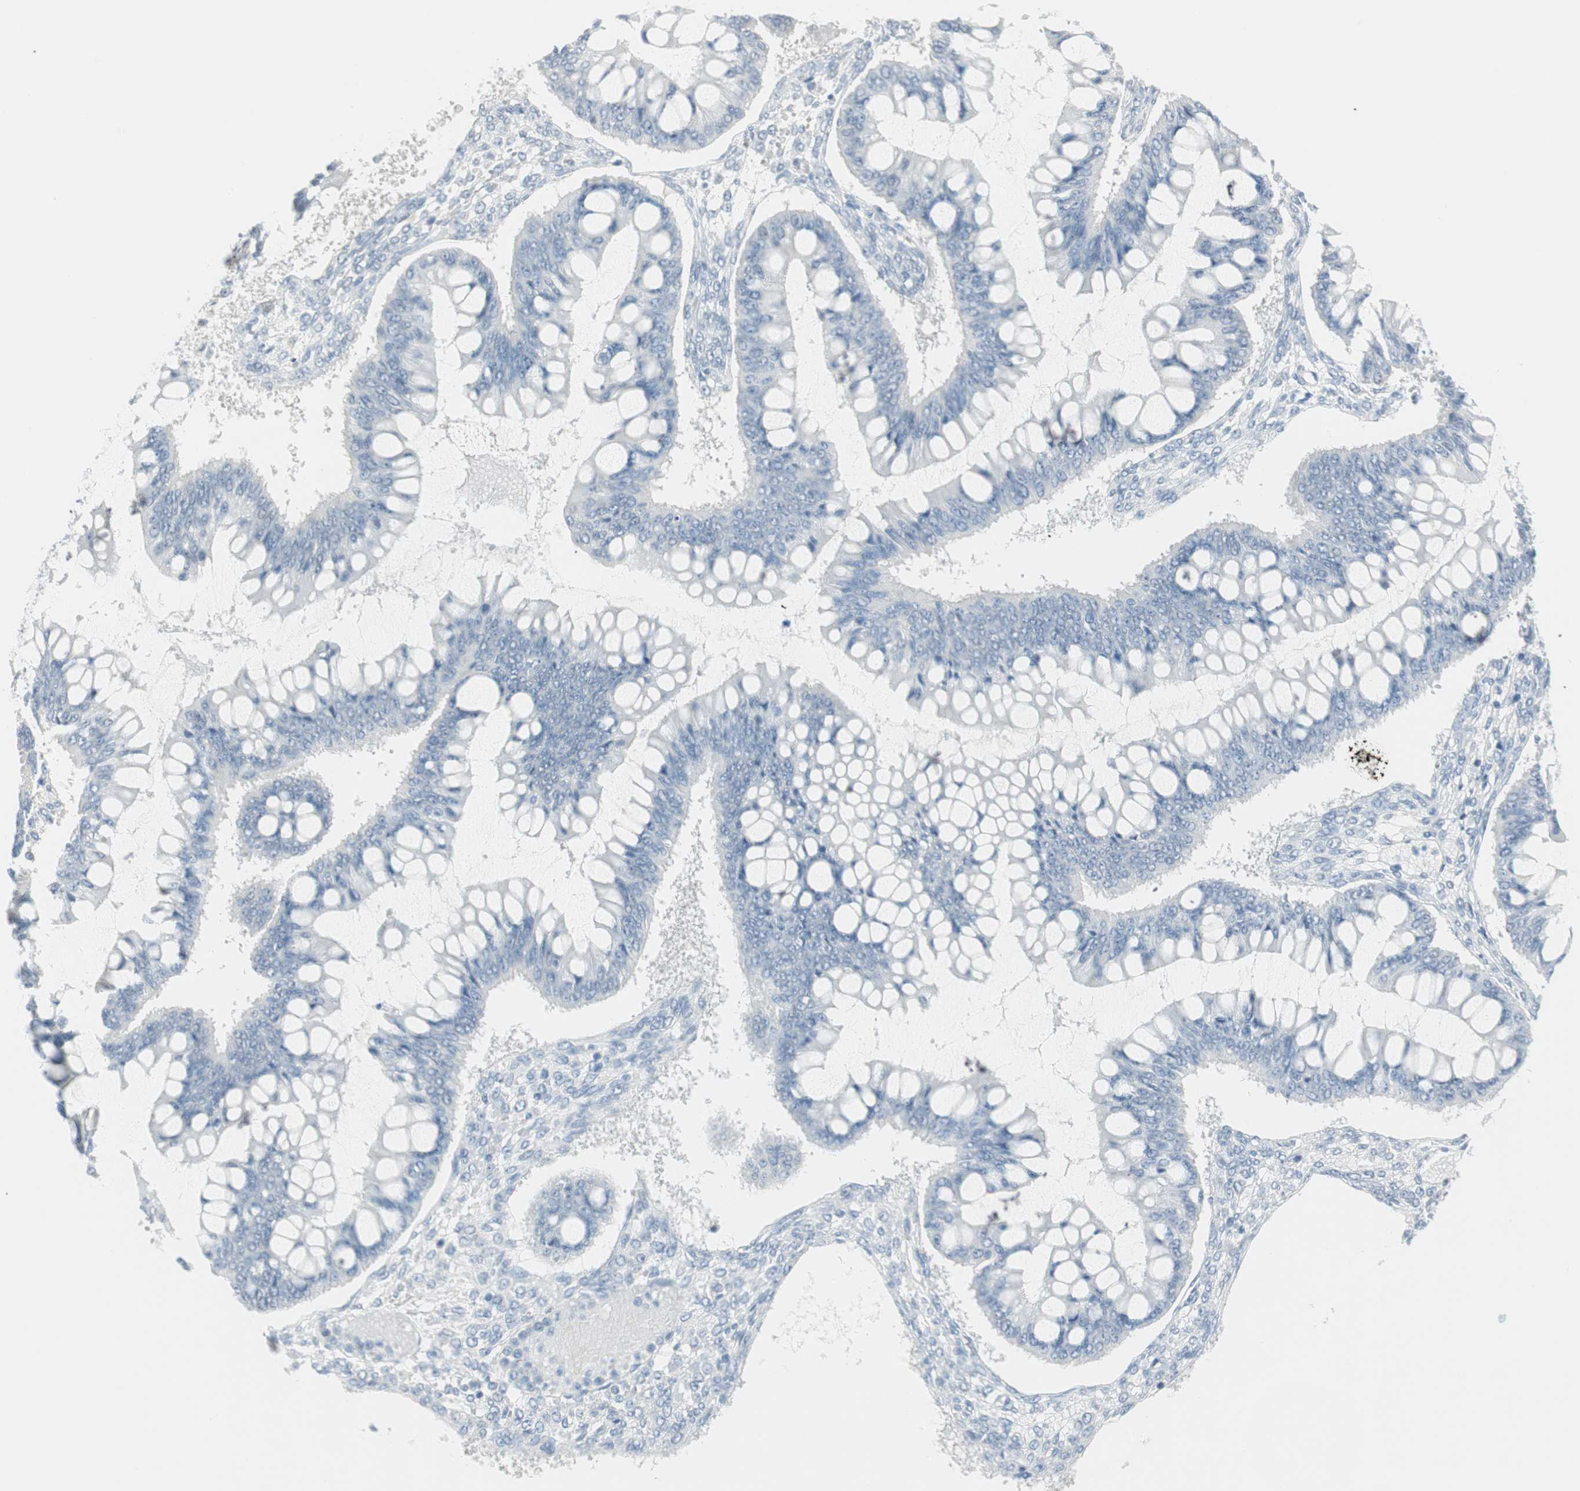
{"staining": {"intensity": "negative", "quantity": "none", "location": "none"}, "tissue": "ovarian cancer", "cell_type": "Tumor cells", "image_type": "cancer", "snomed": [{"axis": "morphology", "description": "Cystadenocarcinoma, mucinous, NOS"}, {"axis": "topography", "description": "Ovary"}], "caption": "IHC image of human ovarian cancer stained for a protein (brown), which reveals no staining in tumor cells.", "gene": "MLLT10", "patient": {"sex": "female", "age": 73}}